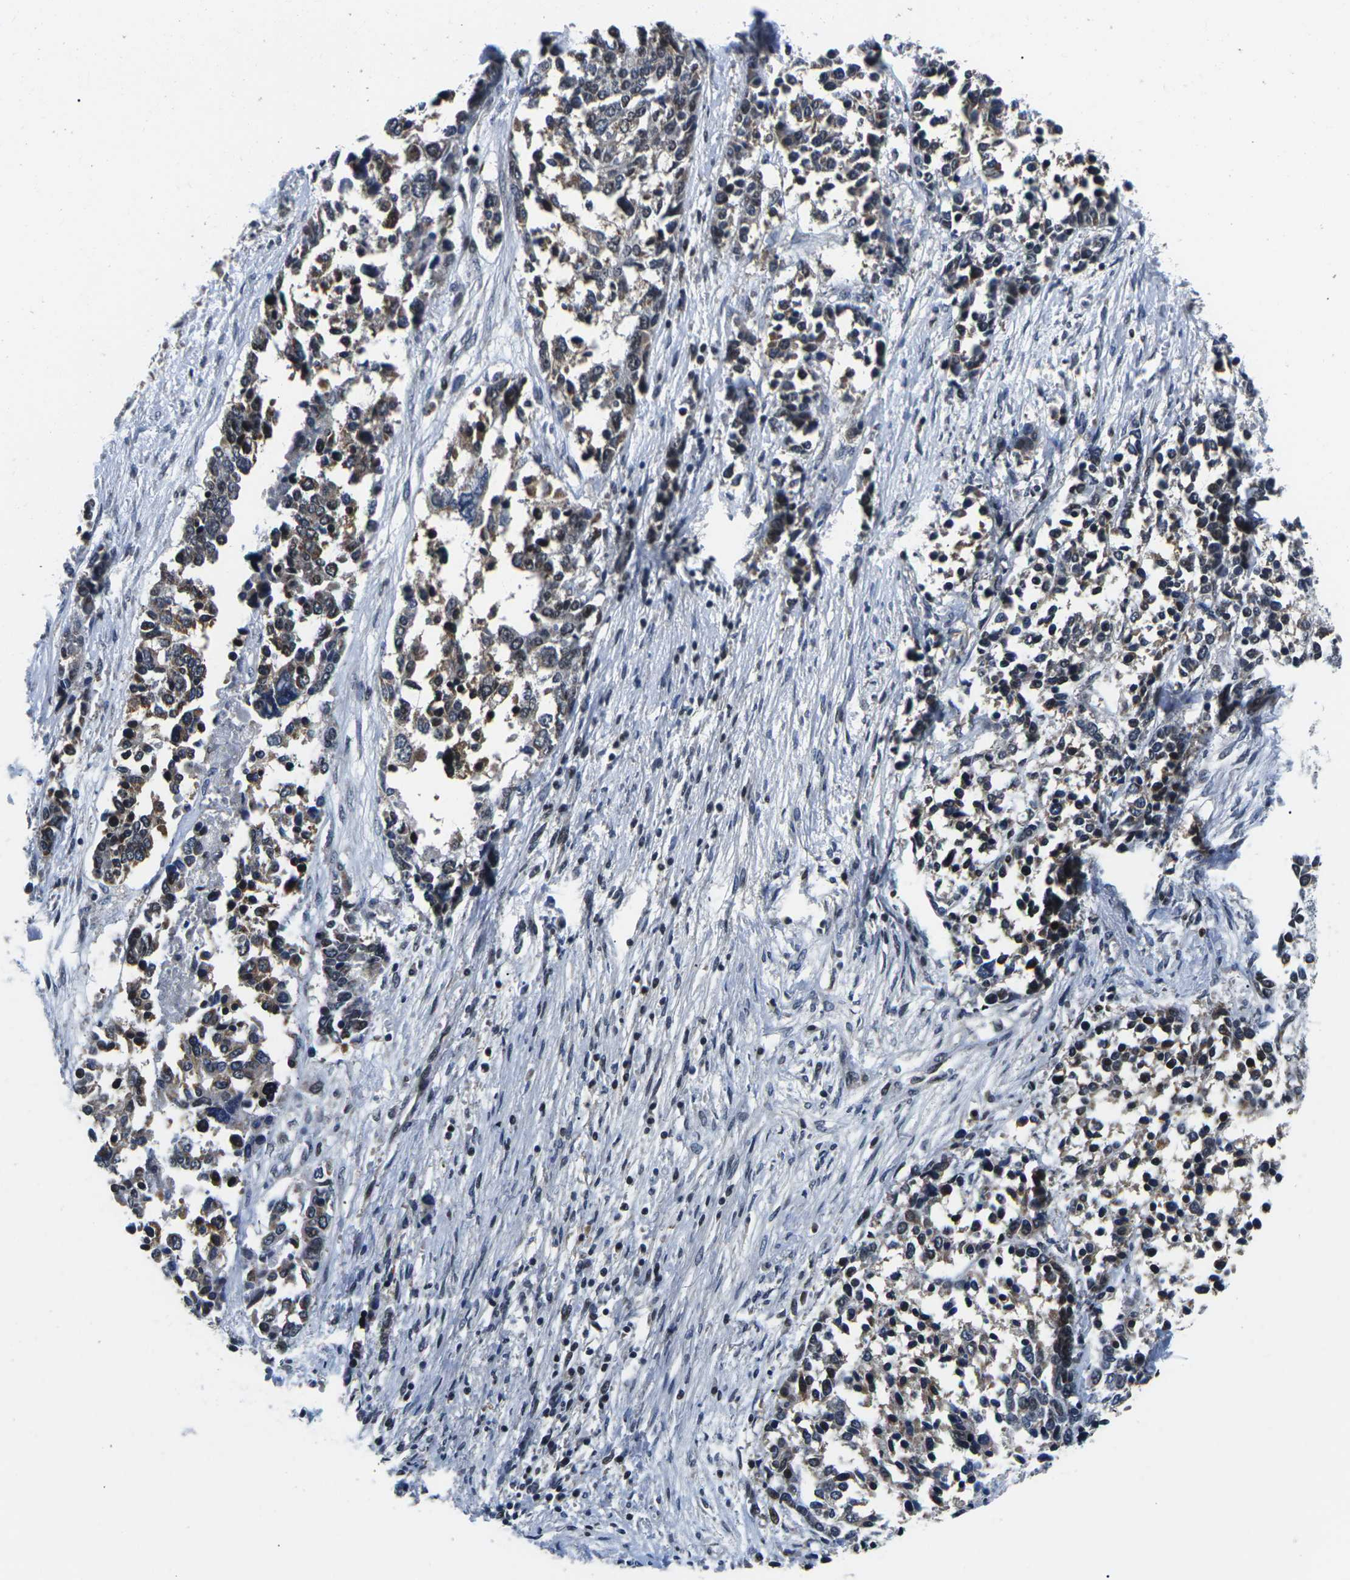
{"staining": {"intensity": "moderate", "quantity": "25%-75%", "location": "cytoplasmic/membranous,nuclear"}, "tissue": "ovarian cancer", "cell_type": "Tumor cells", "image_type": "cancer", "snomed": [{"axis": "morphology", "description": "Cystadenocarcinoma, serous, NOS"}, {"axis": "topography", "description": "Ovary"}], "caption": "Protein staining exhibits moderate cytoplasmic/membranous and nuclear expression in approximately 25%-75% of tumor cells in ovarian cancer (serous cystadenocarcinoma).", "gene": "CDC73", "patient": {"sex": "female", "age": 44}}